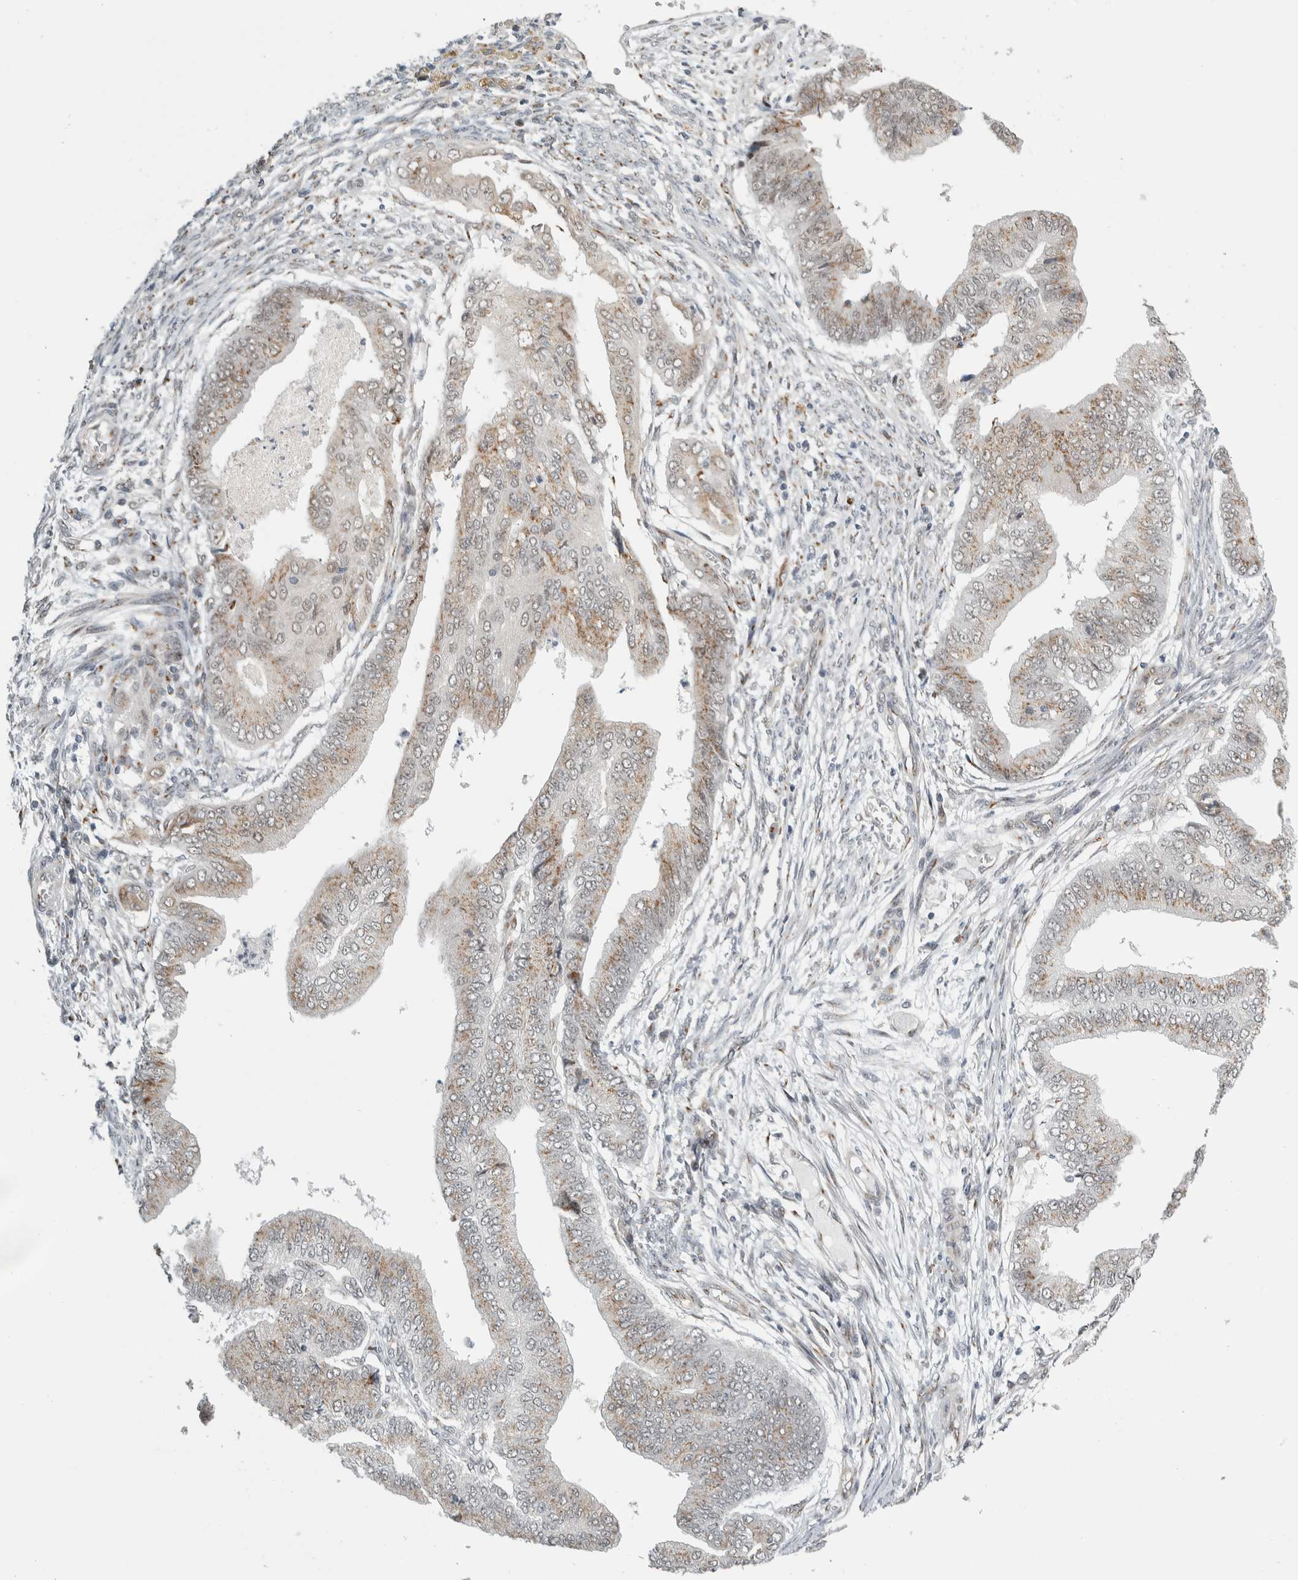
{"staining": {"intensity": "weak", "quantity": "25%-75%", "location": "cytoplasmic/membranous"}, "tissue": "endometrial cancer", "cell_type": "Tumor cells", "image_type": "cancer", "snomed": [{"axis": "morphology", "description": "Polyp, NOS"}, {"axis": "morphology", "description": "Adenocarcinoma, NOS"}, {"axis": "morphology", "description": "Adenoma, NOS"}, {"axis": "topography", "description": "Endometrium"}], "caption": "There is low levels of weak cytoplasmic/membranous expression in tumor cells of endometrial cancer, as demonstrated by immunohistochemical staining (brown color).", "gene": "ZMYND8", "patient": {"sex": "female", "age": 79}}